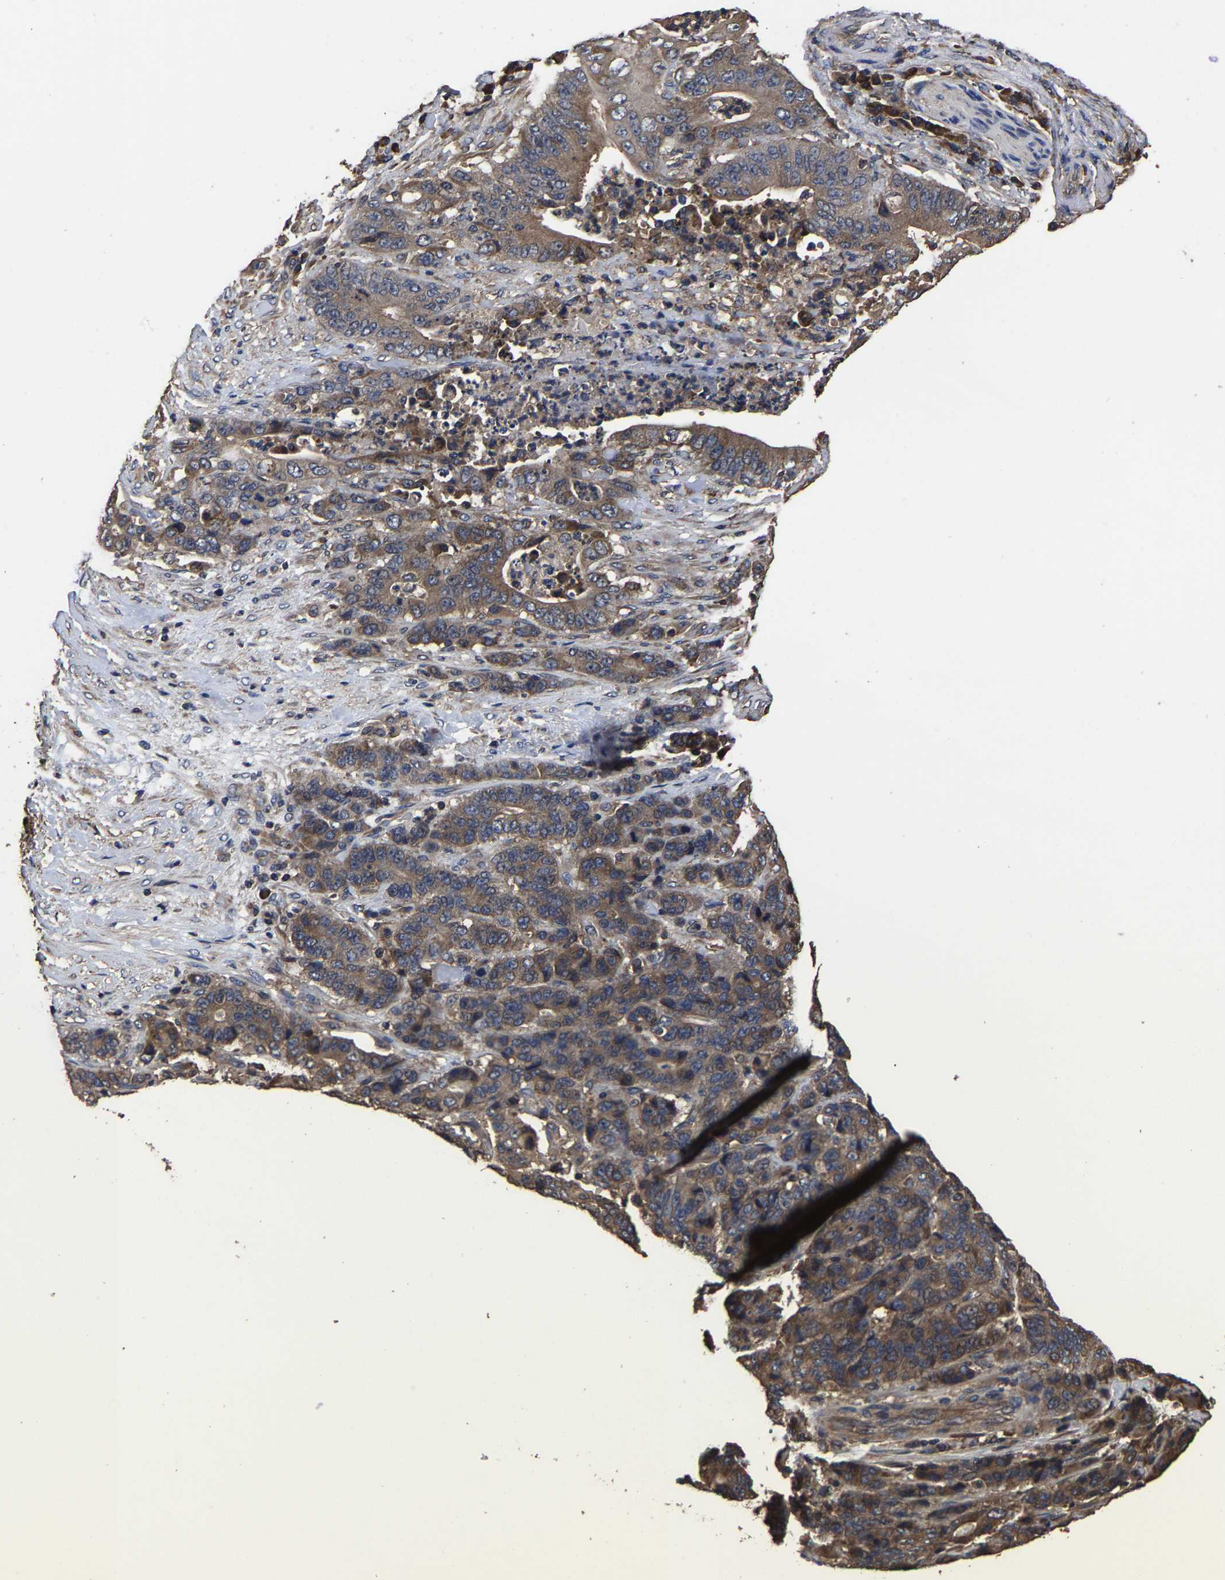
{"staining": {"intensity": "moderate", "quantity": ">75%", "location": "cytoplasmic/membranous"}, "tissue": "stomach cancer", "cell_type": "Tumor cells", "image_type": "cancer", "snomed": [{"axis": "morphology", "description": "Adenocarcinoma, NOS"}, {"axis": "topography", "description": "Stomach"}], "caption": "Immunohistochemistry (IHC) histopathology image of neoplastic tissue: stomach cancer (adenocarcinoma) stained using immunohistochemistry (IHC) exhibits medium levels of moderate protein expression localized specifically in the cytoplasmic/membranous of tumor cells, appearing as a cytoplasmic/membranous brown color.", "gene": "ITCH", "patient": {"sex": "female", "age": 73}}